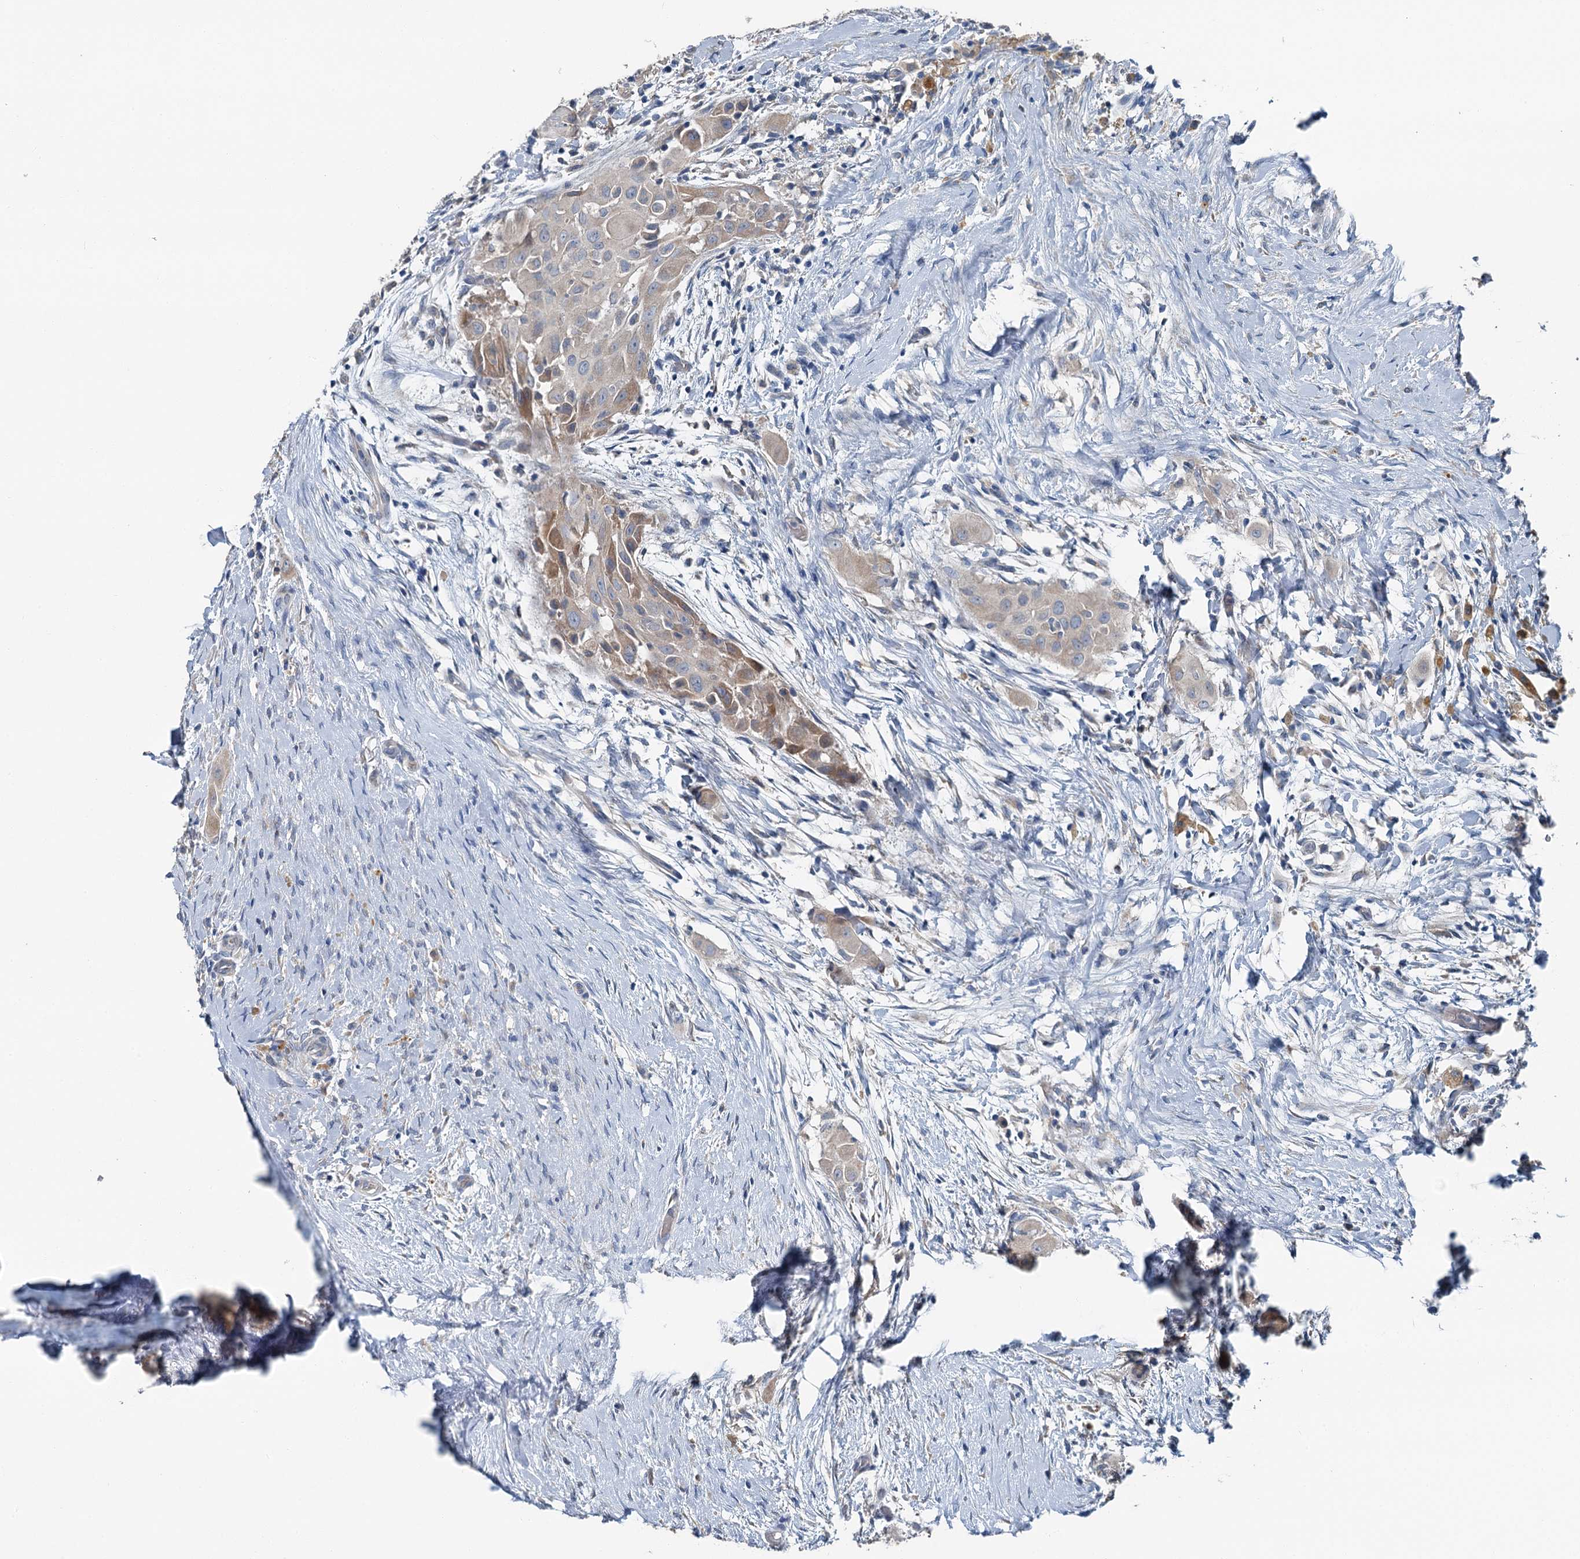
{"staining": {"intensity": "weak", "quantity": ">75%", "location": "cytoplasmic/membranous"}, "tissue": "thyroid cancer", "cell_type": "Tumor cells", "image_type": "cancer", "snomed": [{"axis": "morphology", "description": "Papillary adenocarcinoma, NOS"}, {"axis": "topography", "description": "Thyroid gland"}], "caption": "Immunohistochemical staining of human thyroid cancer exhibits weak cytoplasmic/membranous protein staining in about >75% of tumor cells.", "gene": "C6orf120", "patient": {"sex": "female", "age": 59}}